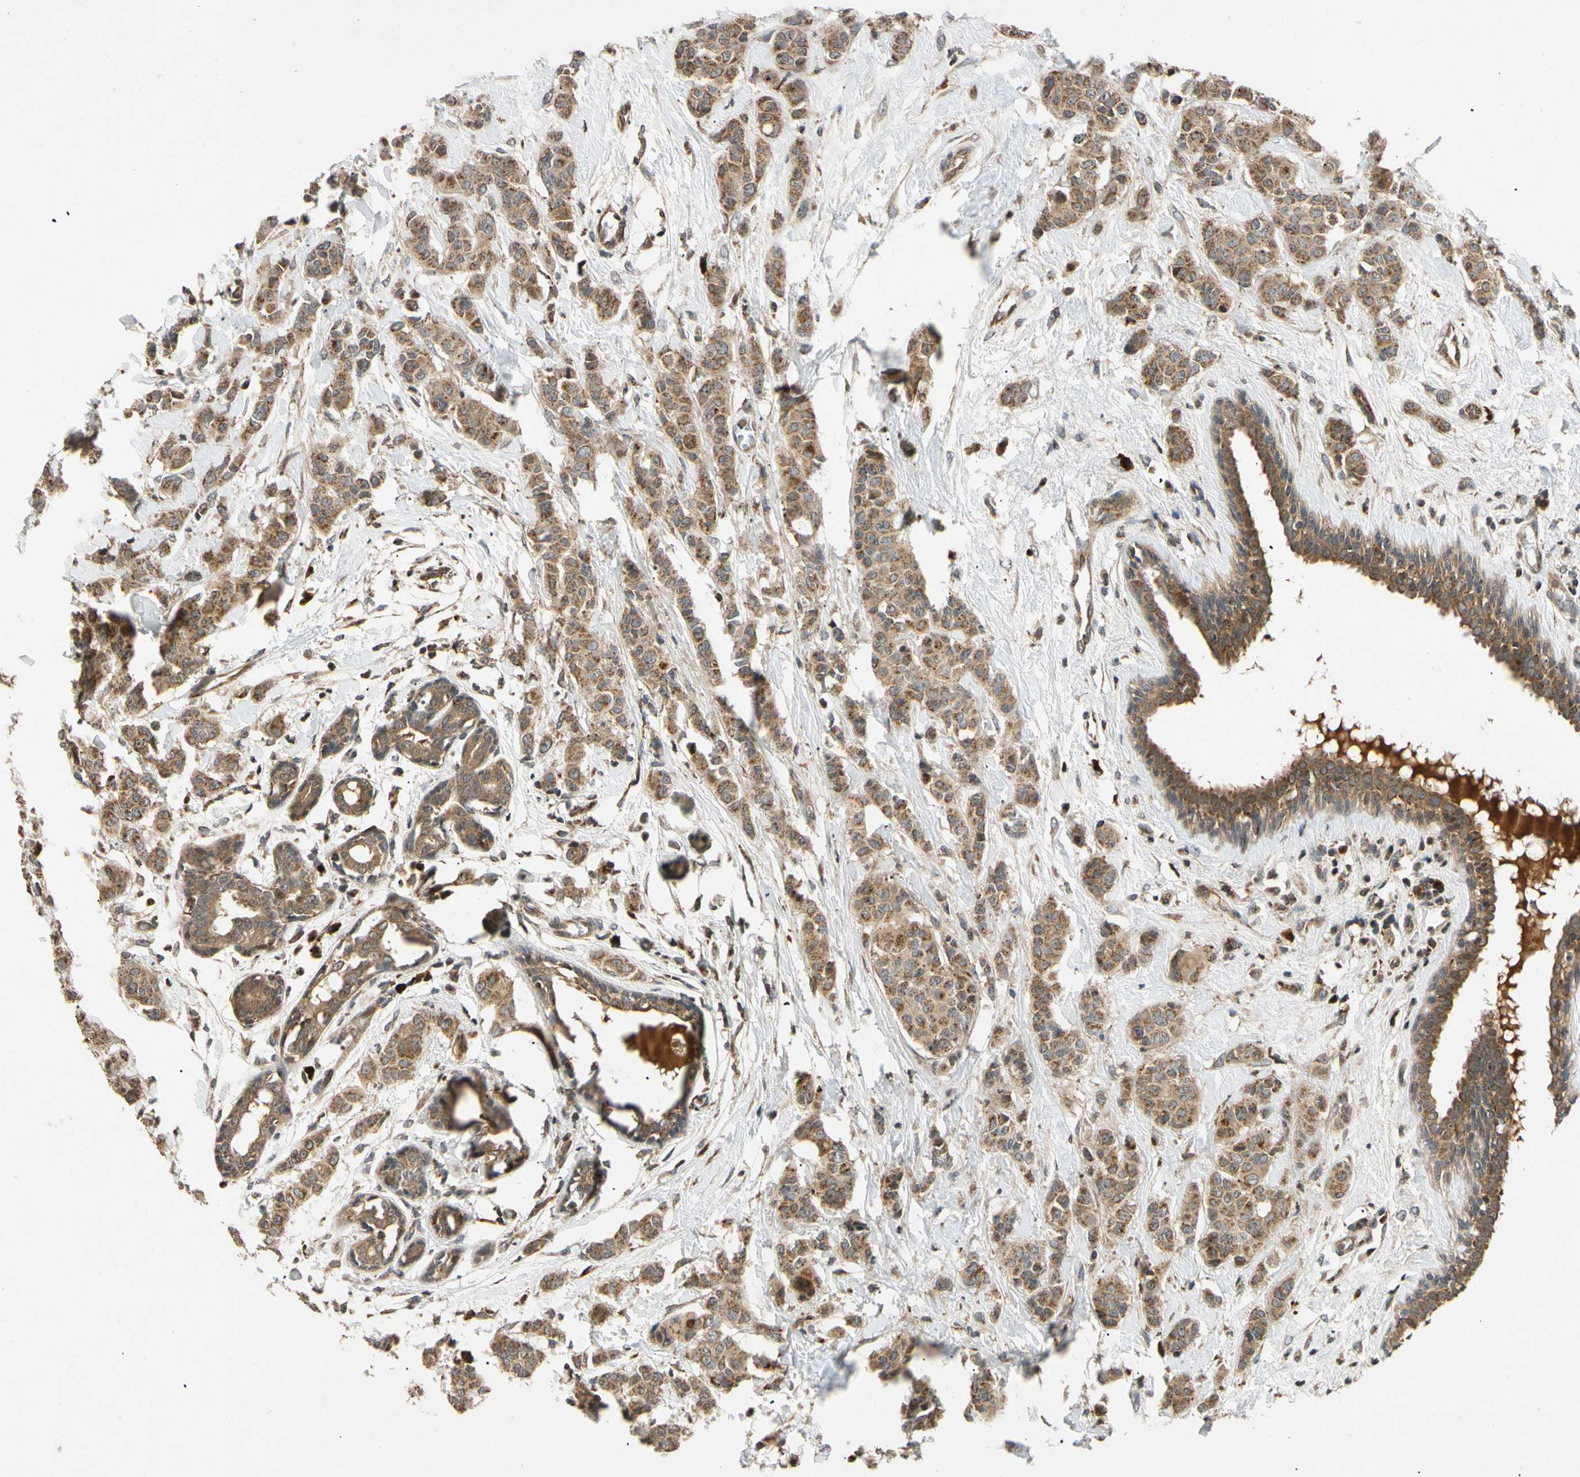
{"staining": {"intensity": "strong", "quantity": ">75%", "location": "cytoplasmic/membranous"}, "tissue": "breast cancer", "cell_type": "Tumor cells", "image_type": "cancer", "snomed": [{"axis": "morphology", "description": "Normal tissue, NOS"}, {"axis": "morphology", "description": "Duct carcinoma"}, {"axis": "topography", "description": "Breast"}], "caption": "Immunohistochemical staining of intraductal carcinoma (breast) displays high levels of strong cytoplasmic/membranous positivity in approximately >75% of tumor cells. (brown staining indicates protein expression, while blue staining denotes nuclei).", "gene": "MRPS22", "patient": {"sex": "female", "age": 40}}